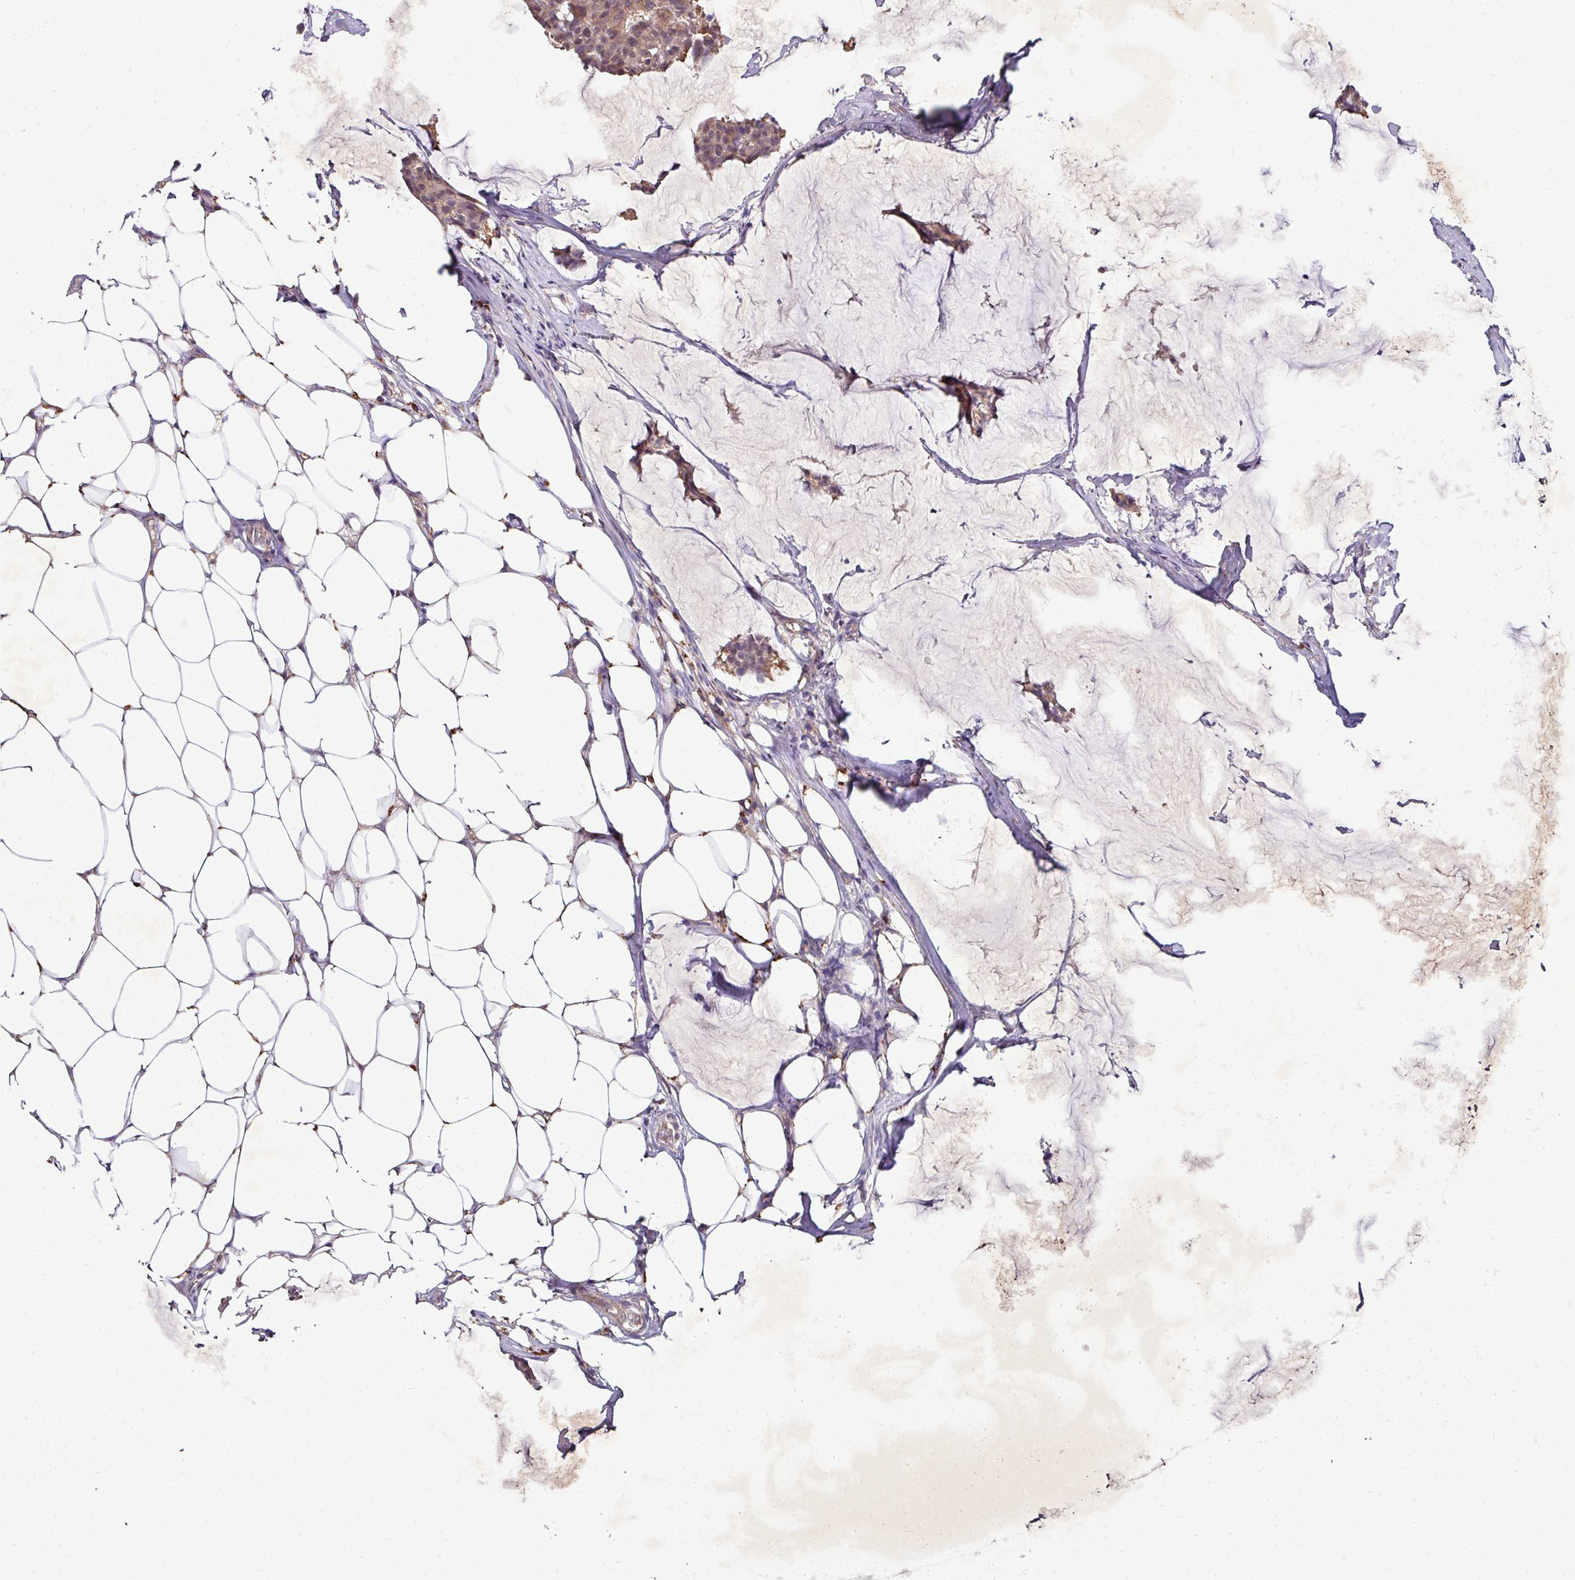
{"staining": {"intensity": "moderate", "quantity": ">75%", "location": "cytoplasmic/membranous"}, "tissue": "breast cancer", "cell_type": "Tumor cells", "image_type": "cancer", "snomed": [{"axis": "morphology", "description": "Duct carcinoma"}, {"axis": "topography", "description": "Breast"}], "caption": "Human breast cancer (infiltrating ductal carcinoma) stained with a protein marker displays moderate staining in tumor cells.", "gene": "AEBP2", "patient": {"sex": "female", "age": 93}}